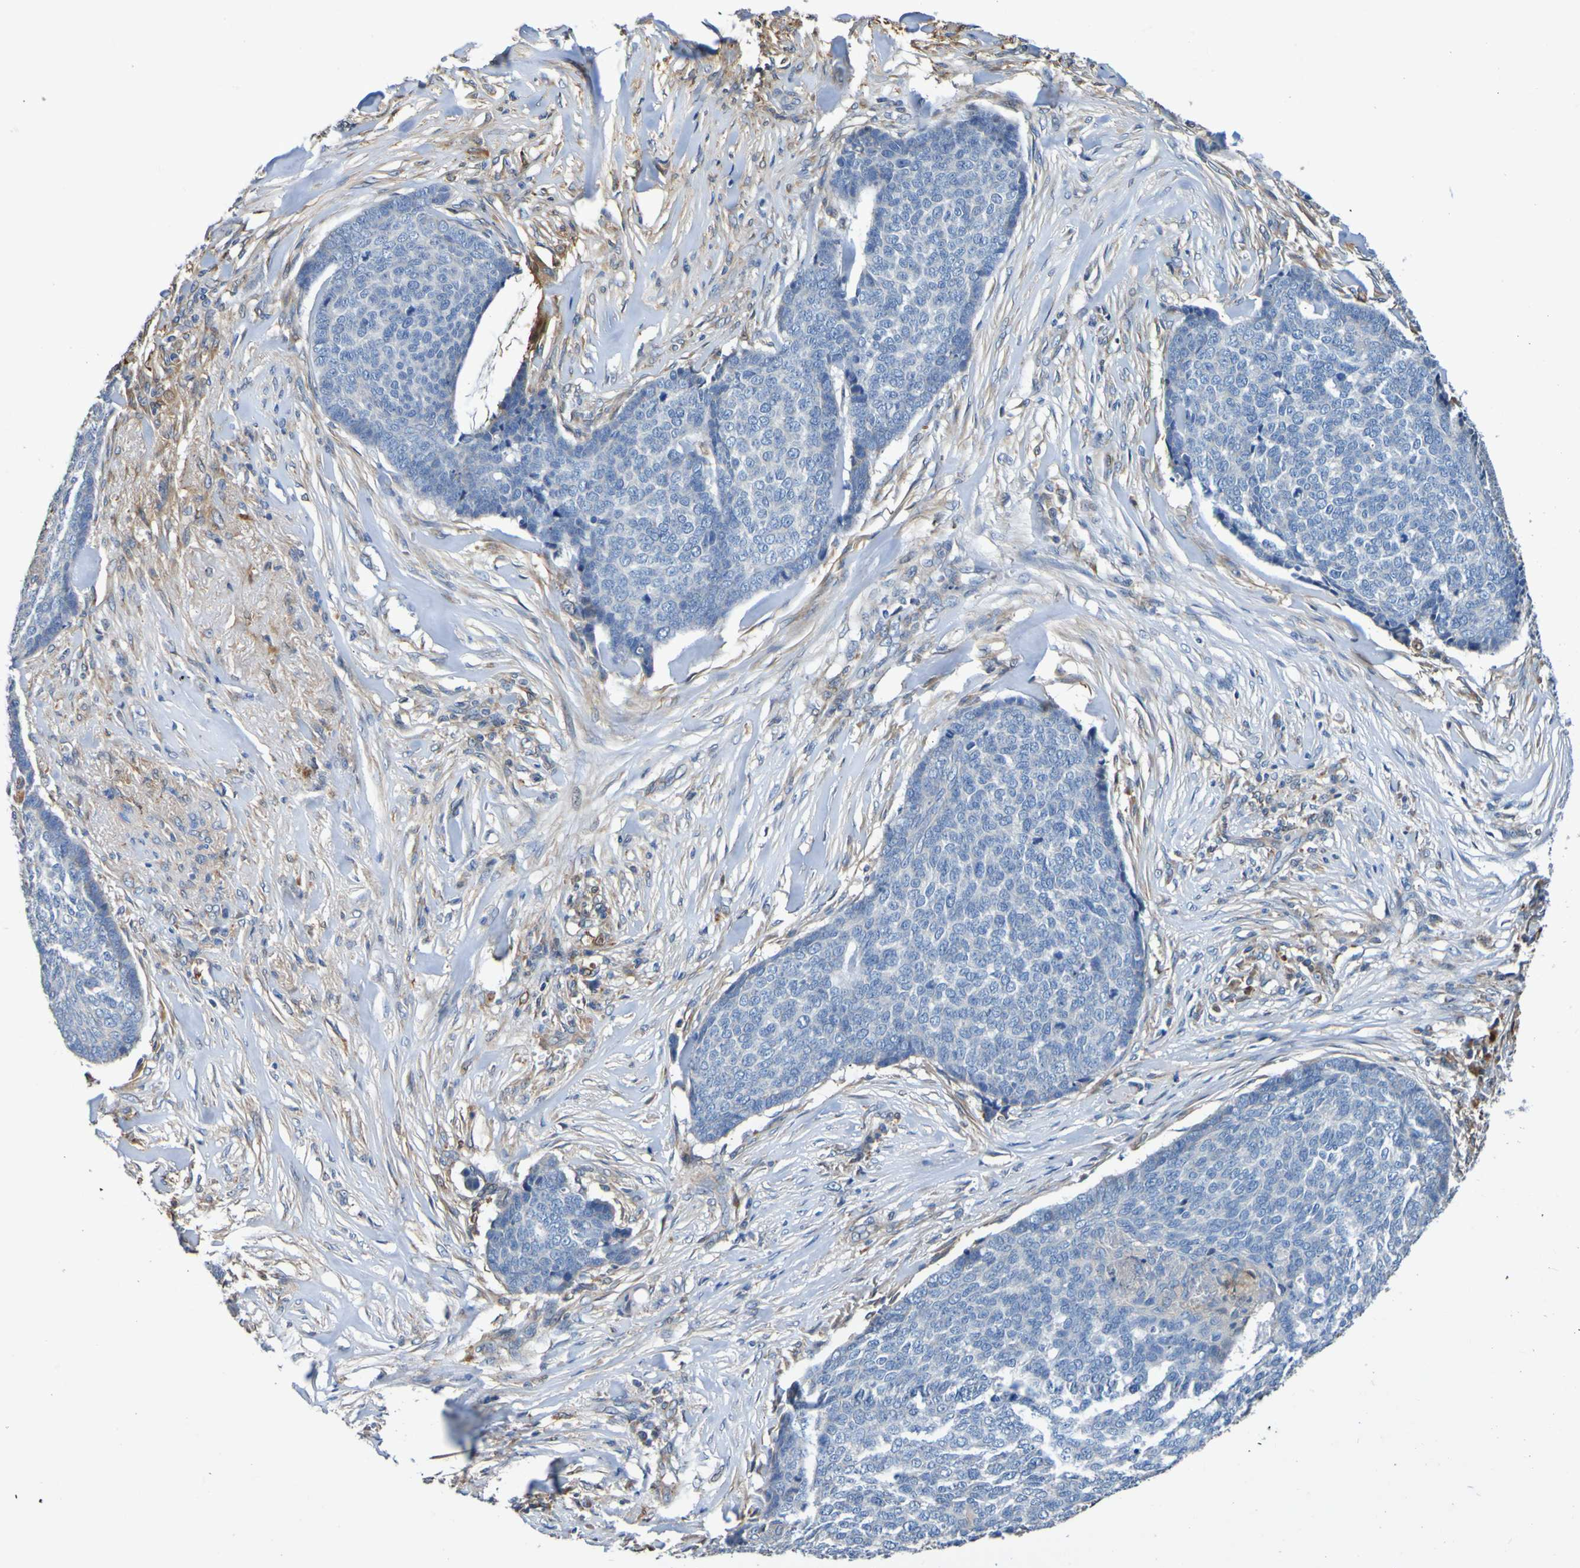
{"staining": {"intensity": "negative", "quantity": "none", "location": "none"}, "tissue": "skin cancer", "cell_type": "Tumor cells", "image_type": "cancer", "snomed": [{"axis": "morphology", "description": "Basal cell carcinoma"}, {"axis": "topography", "description": "Skin"}], "caption": "Photomicrograph shows no protein positivity in tumor cells of basal cell carcinoma (skin) tissue.", "gene": "METAP2", "patient": {"sex": "male", "age": 84}}